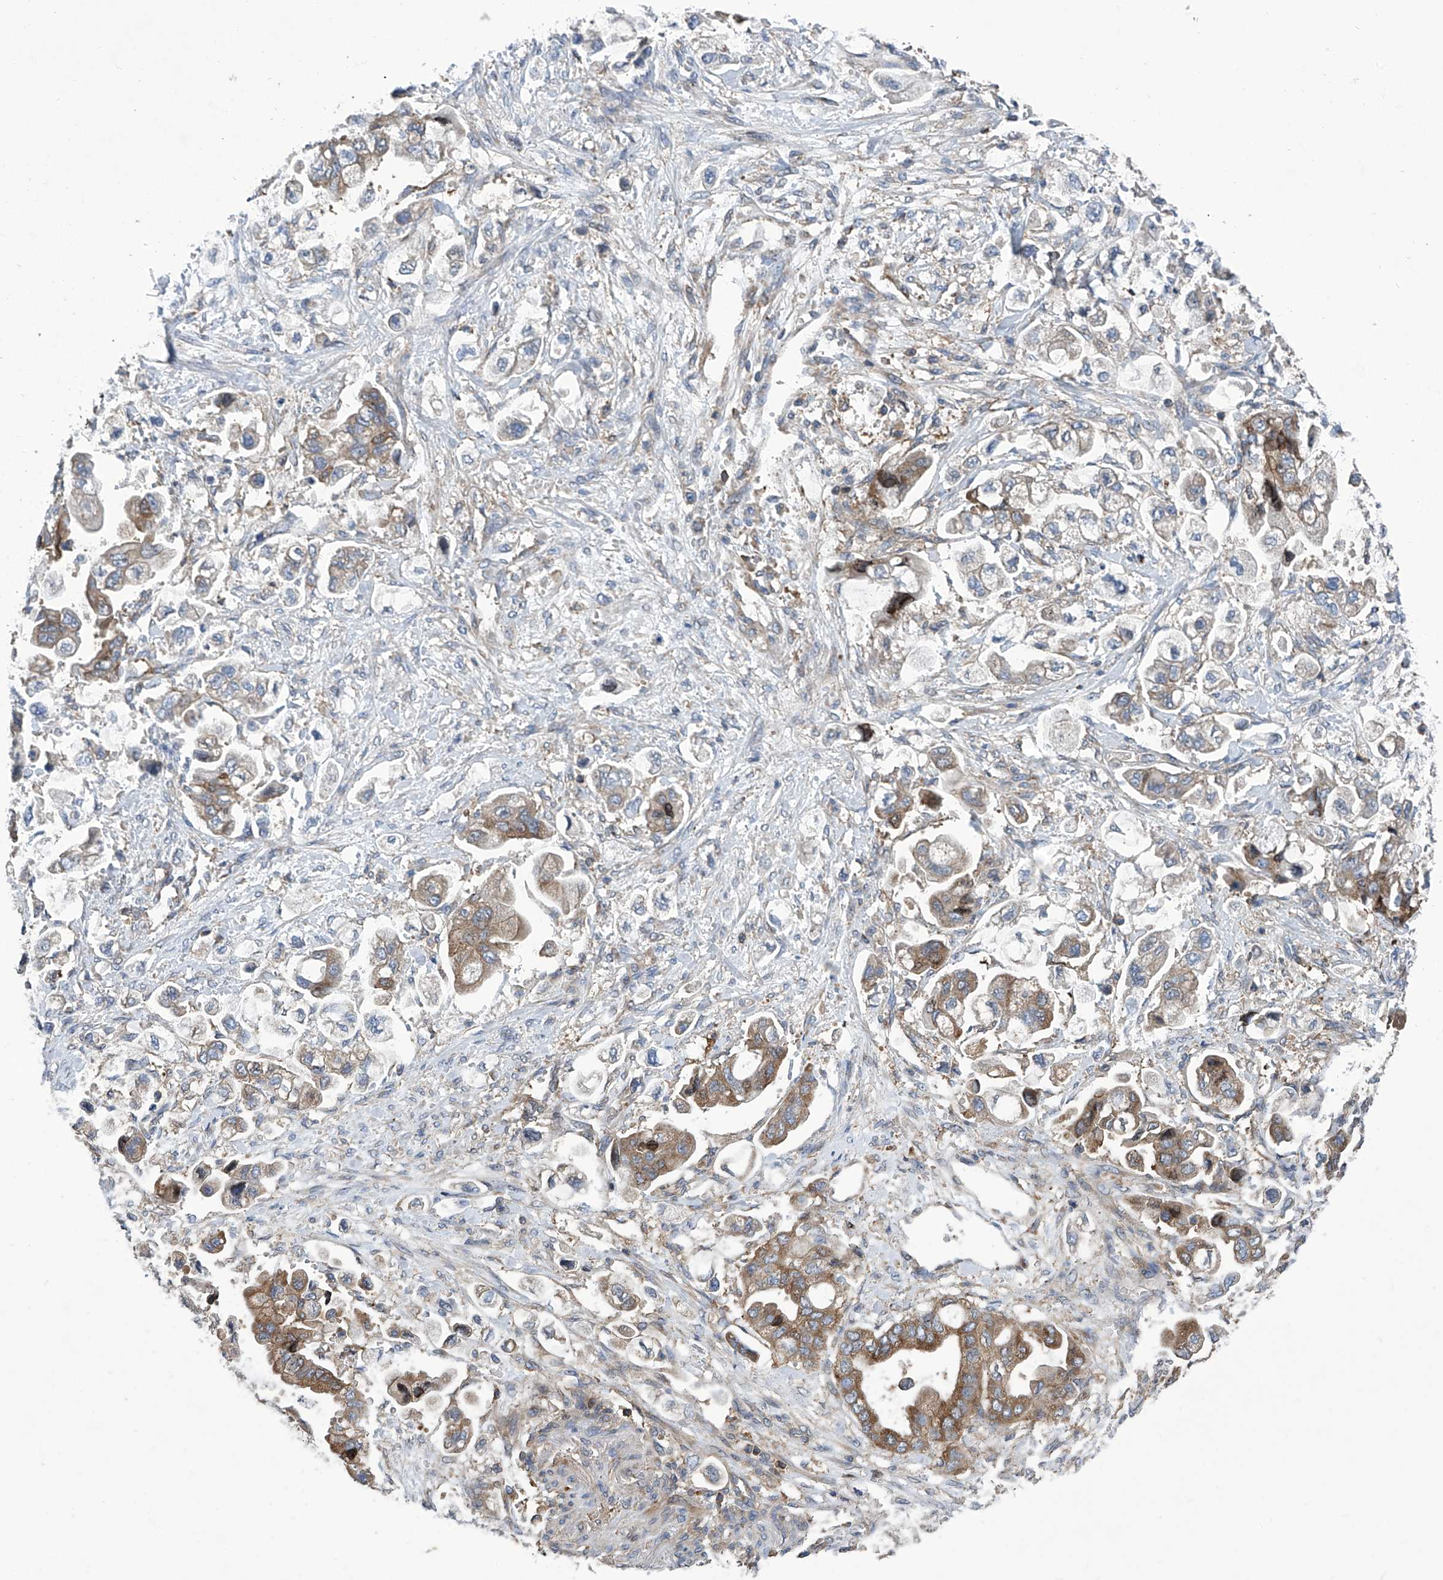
{"staining": {"intensity": "moderate", "quantity": ">75%", "location": "cytoplasmic/membranous"}, "tissue": "stomach cancer", "cell_type": "Tumor cells", "image_type": "cancer", "snomed": [{"axis": "morphology", "description": "Adenocarcinoma, NOS"}, {"axis": "topography", "description": "Stomach"}], "caption": "Tumor cells demonstrate medium levels of moderate cytoplasmic/membranous expression in about >75% of cells in human stomach adenocarcinoma. (brown staining indicates protein expression, while blue staining denotes nuclei).", "gene": "SMAP1", "patient": {"sex": "male", "age": 62}}